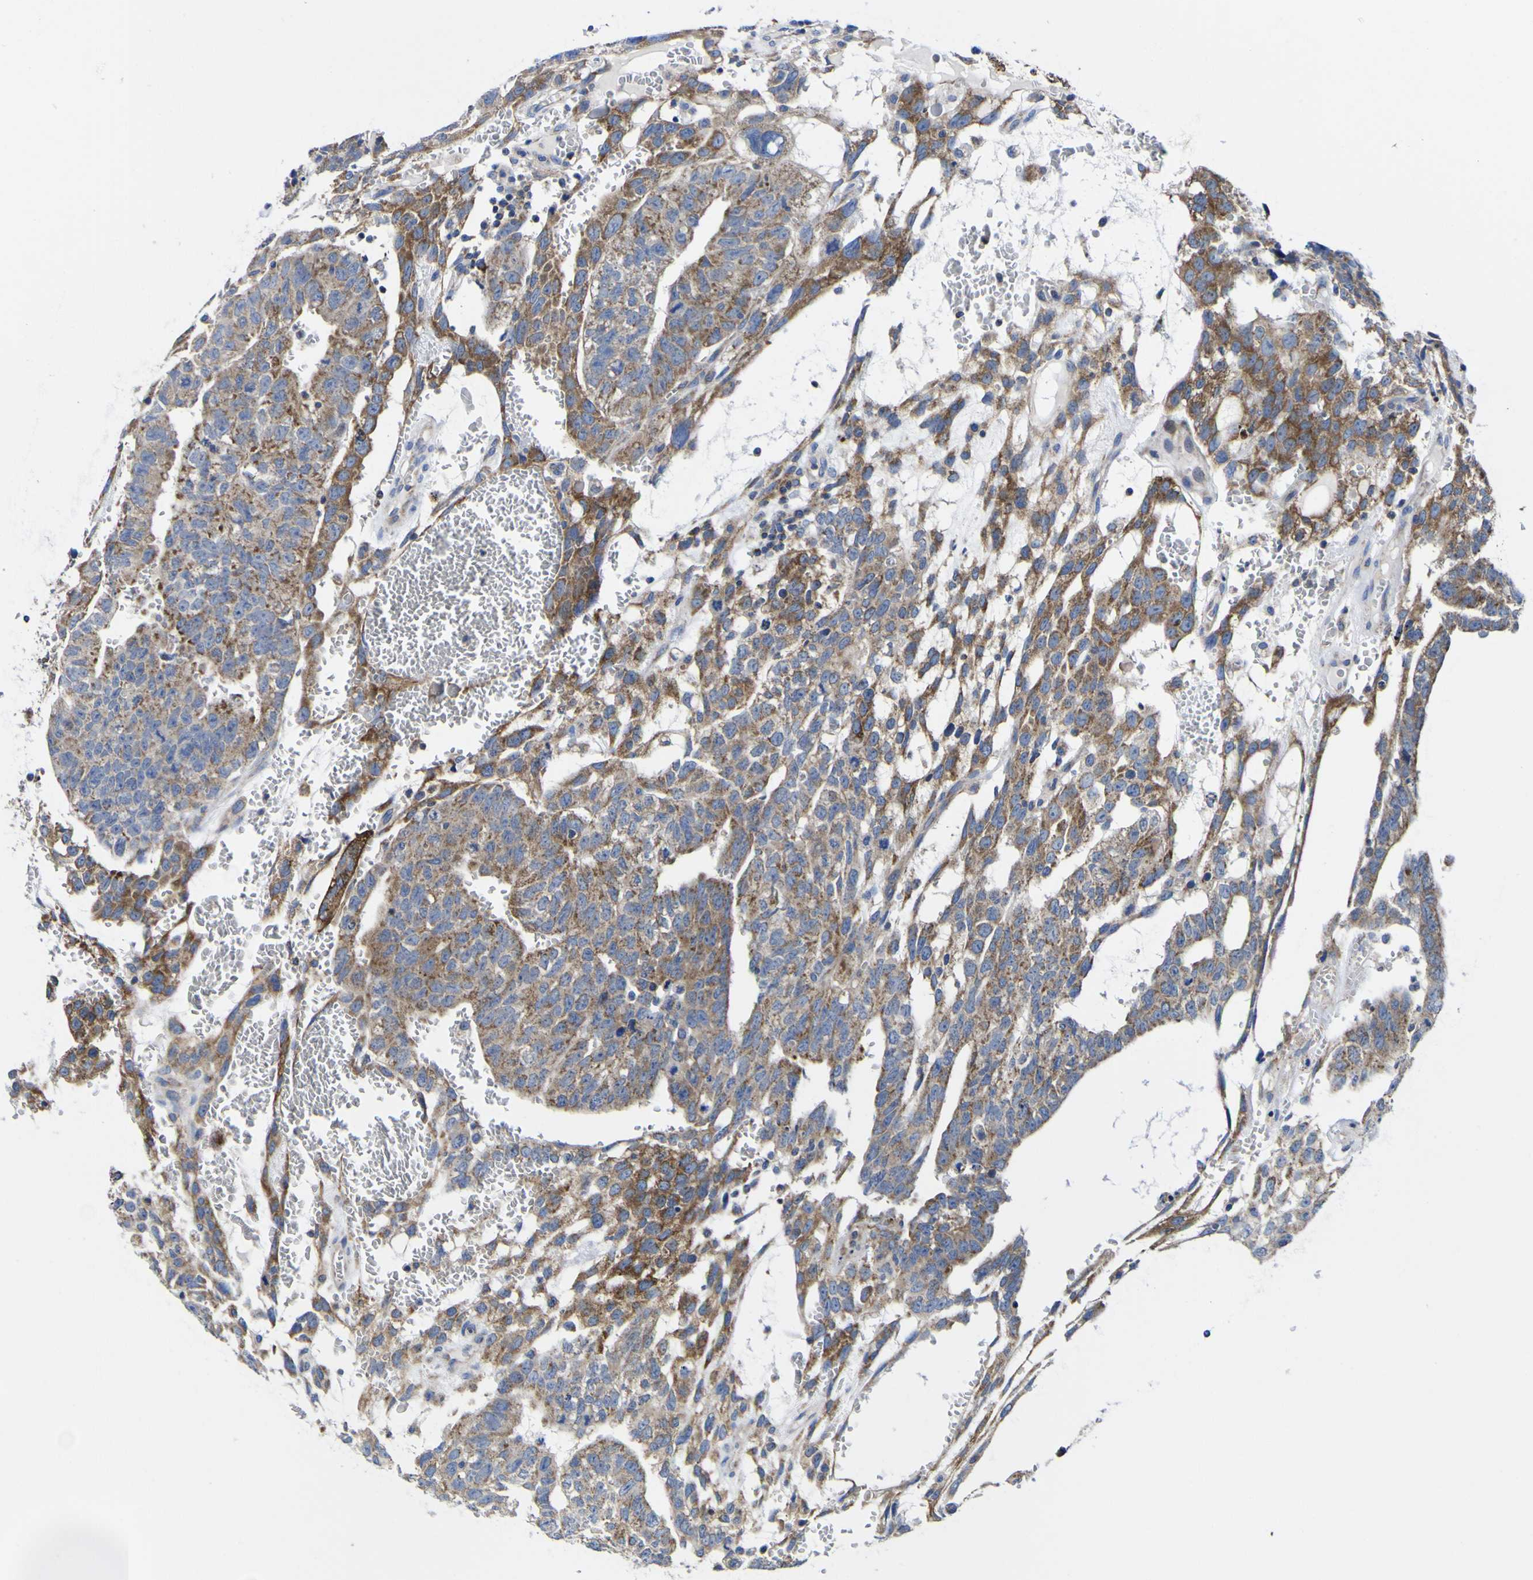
{"staining": {"intensity": "moderate", "quantity": ">75%", "location": "cytoplasmic/membranous"}, "tissue": "testis cancer", "cell_type": "Tumor cells", "image_type": "cancer", "snomed": [{"axis": "morphology", "description": "Seminoma, NOS"}, {"axis": "morphology", "description": "Carcinoma, Embryonal, NOS"}, {"axis": "topography", "description": "Testis"}], "caption": "There is medium levels of moderate cytoplasmic/membranous expression in tumor cells of testis cancer (embryonal carcinoma), as demonstrated by immunohistochemical staining (brown color).", "gene": "CCDC90B", "patient": {"sex": "male", "age": 52}}